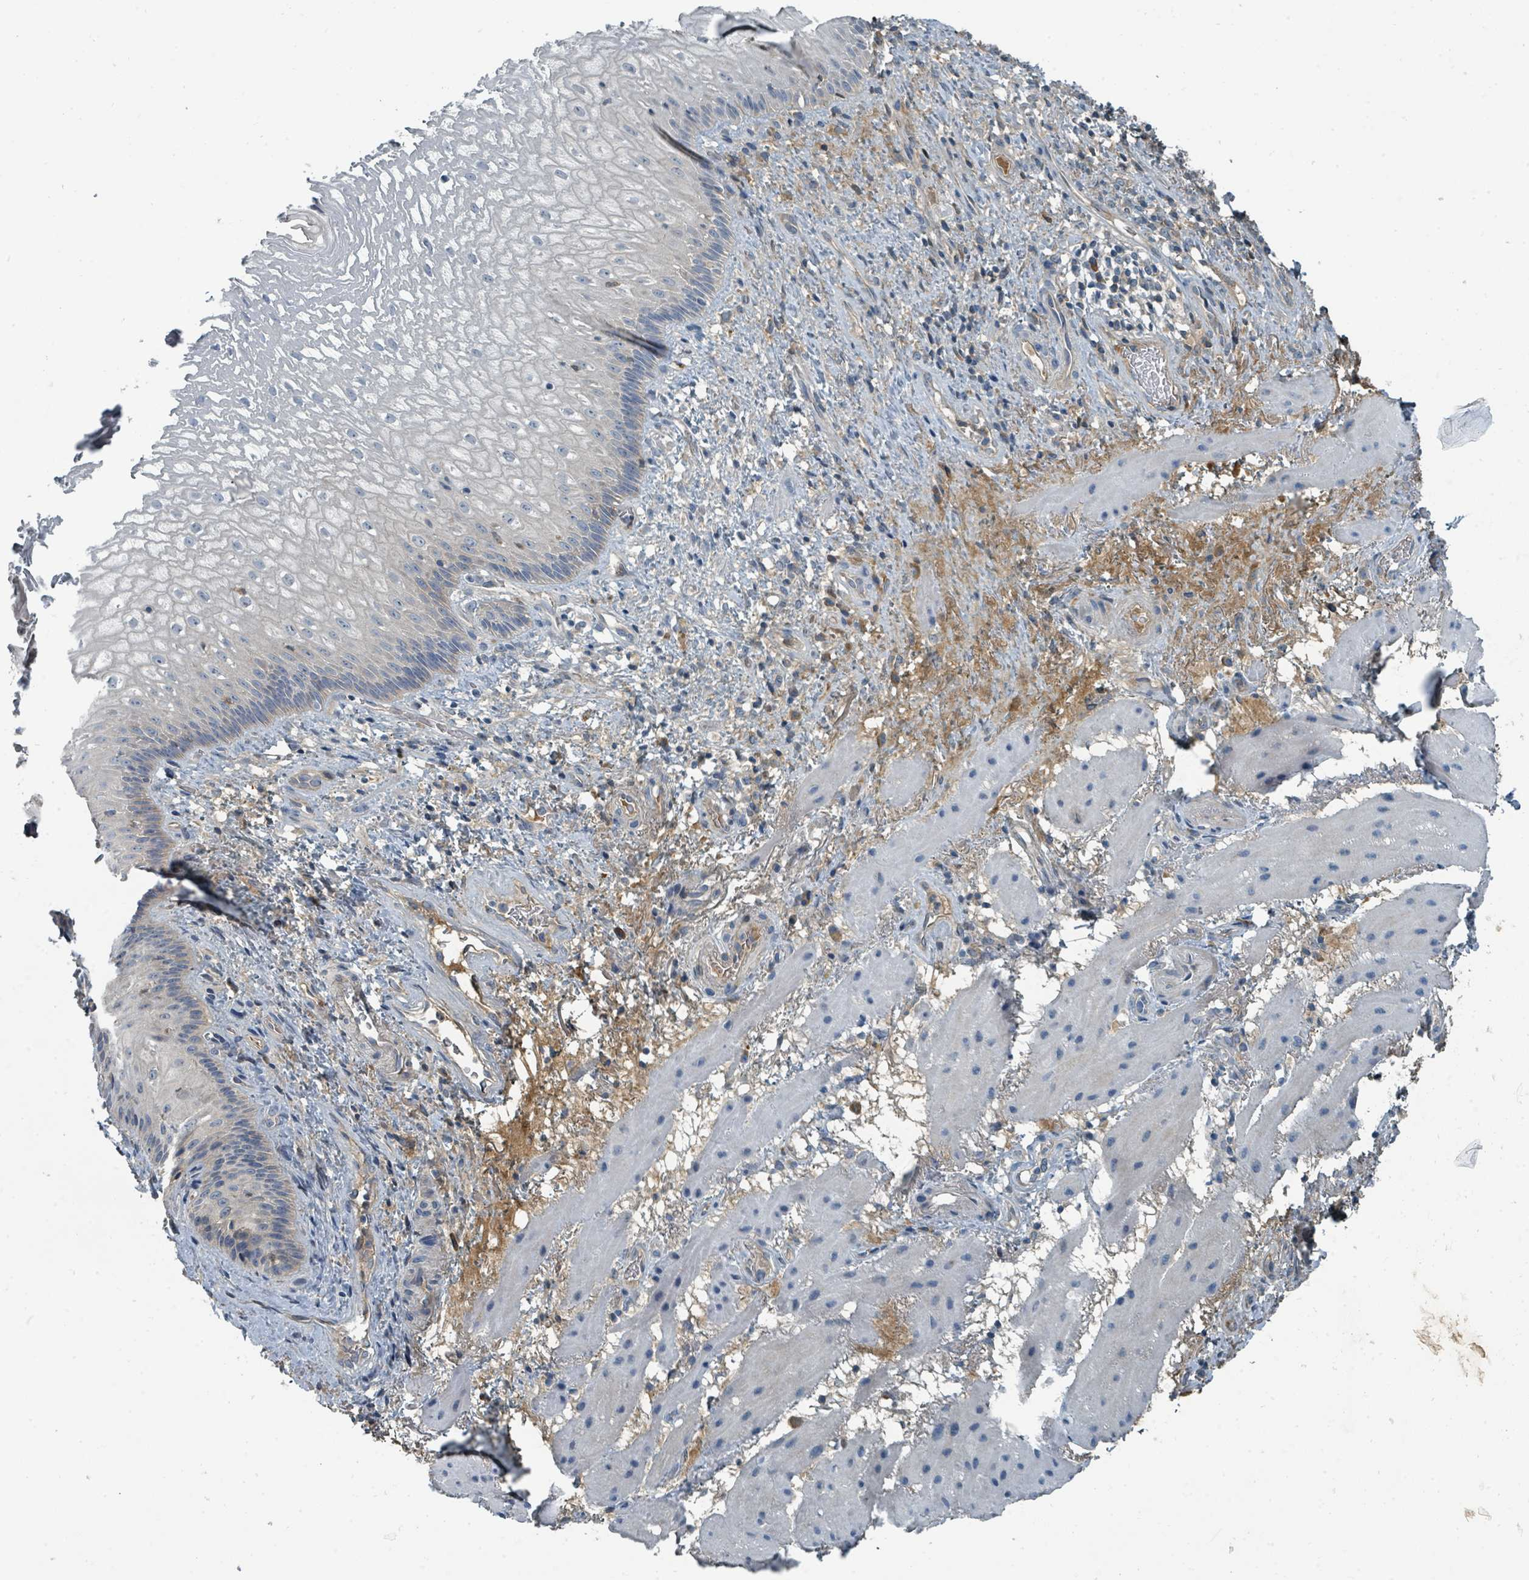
{"staining": {"intensity": "moderate", "quantity": "<25%", "location": "cytoplasmic/membranous"}, "tissue": "esophagus", "cell_type": "Squamous epithelial cells", "image_type": "normal", "snomed": [{"axis": "morphology", "description": "Normal tissue, NOS"}, {"axis": "topography", "description": "Esophagus"}], "caption": "The photomicrograph exhibits a brown stain indicating the presence of a protein in the cytoplasmic/membranous of squamous epithelial cells in esophagus. Using DAB (3,3'-diaminobenzidine) (brown) and hematoxylin (blue) stains, captured at high magnification using brightfield microscopy.", "gene": "SLC25A23", "patient": {"sex": "female", "age": 75}}